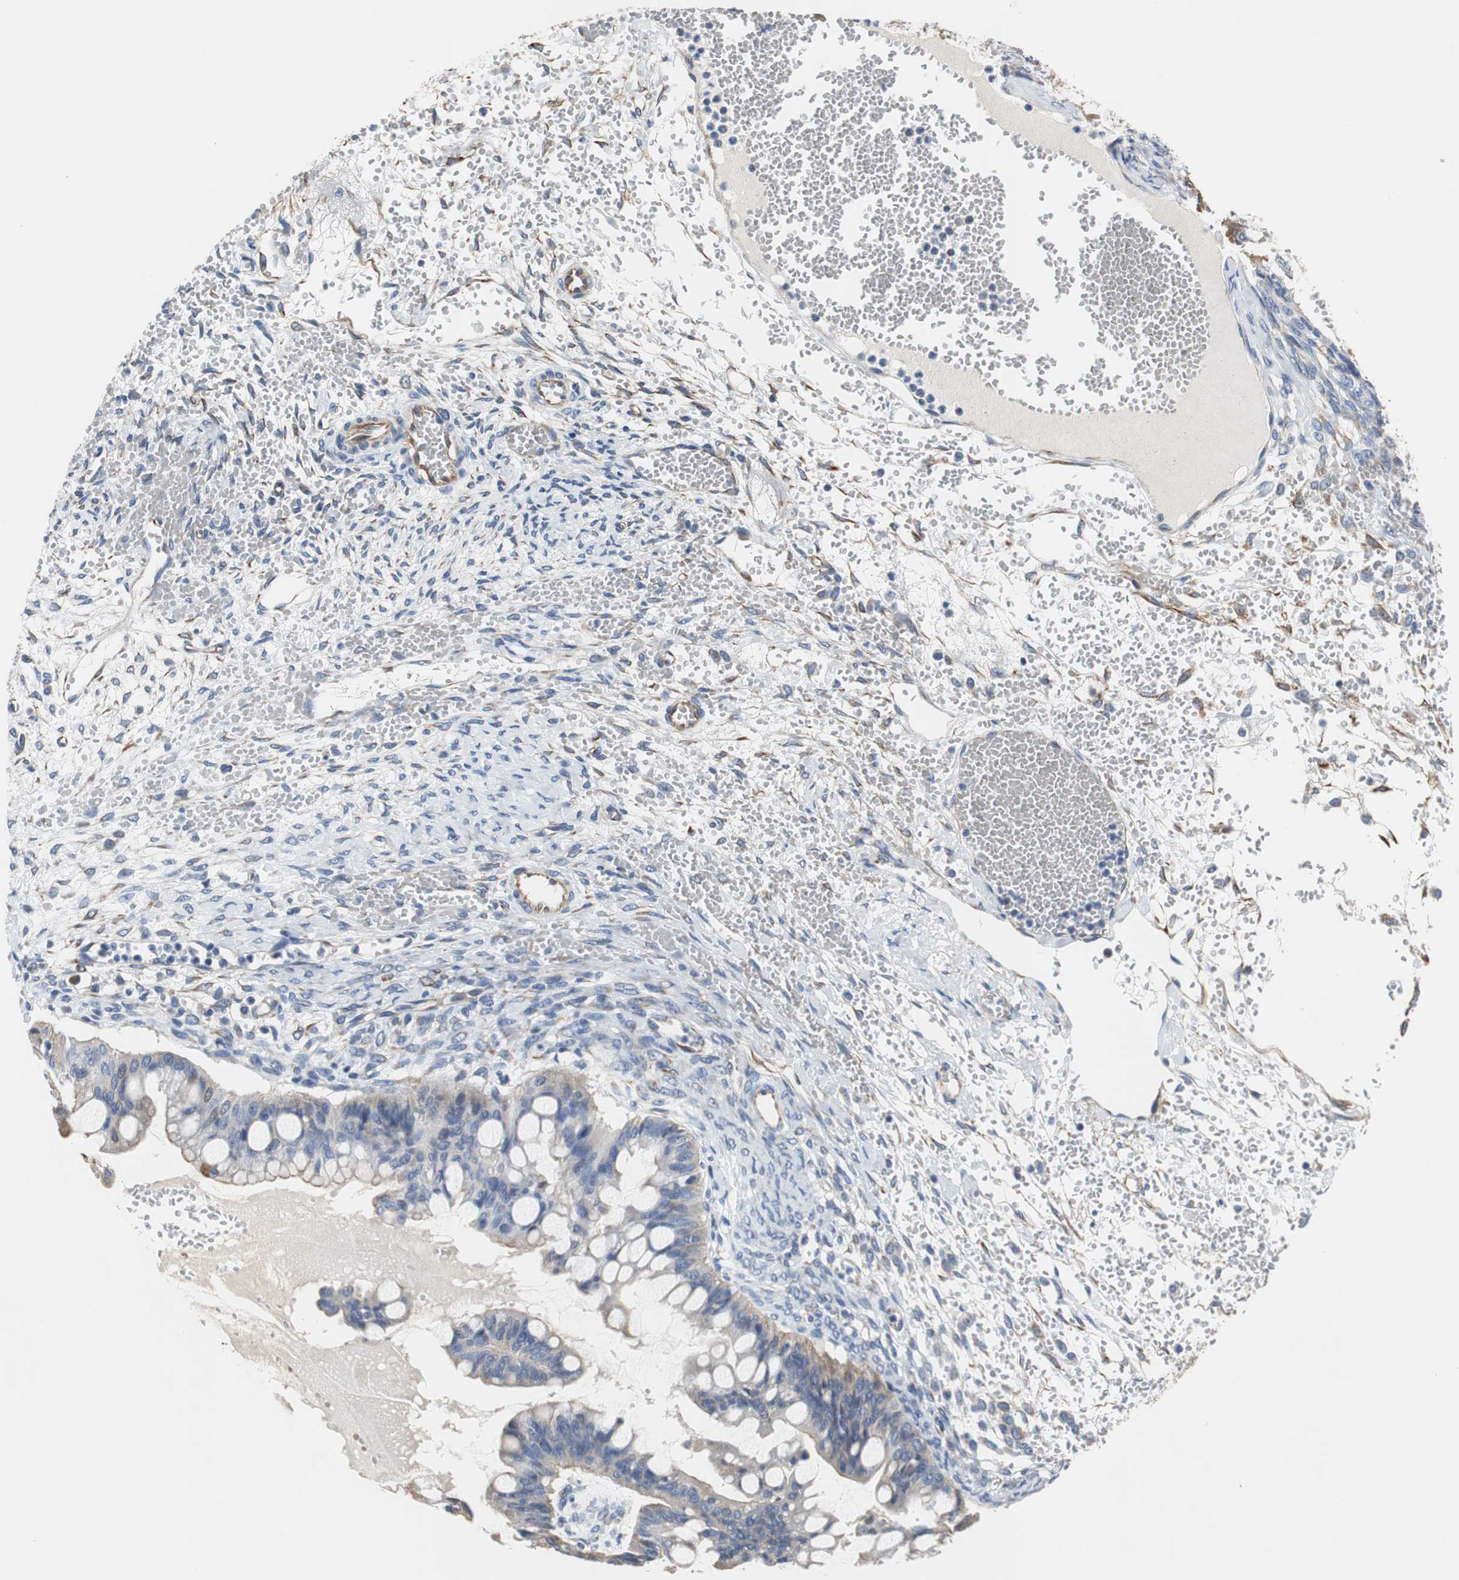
{"staining": {"intensity": "weak", "quantity": "25%-75%", "location": "cytoplasmic/membranous"}, "tissue": "ovarian cancer", "cell_type": "Tumor cells", "image_type": "cancer", "snomed": [{"axis": "morphology", "description": "Cystadenocarcinoma, mucinous, NOS"}, {"axis": "topography", "description": "Ovary"}], "caption": "Ovarian cancer stained for a protein displays weak cytoplasmic/membranous positivity in tumor cells. Ihc stains the protein of interest in brown and the nuclei are stained blue.", "gene": "PCK1", "patient": {"sex": "female", "age": 73}}